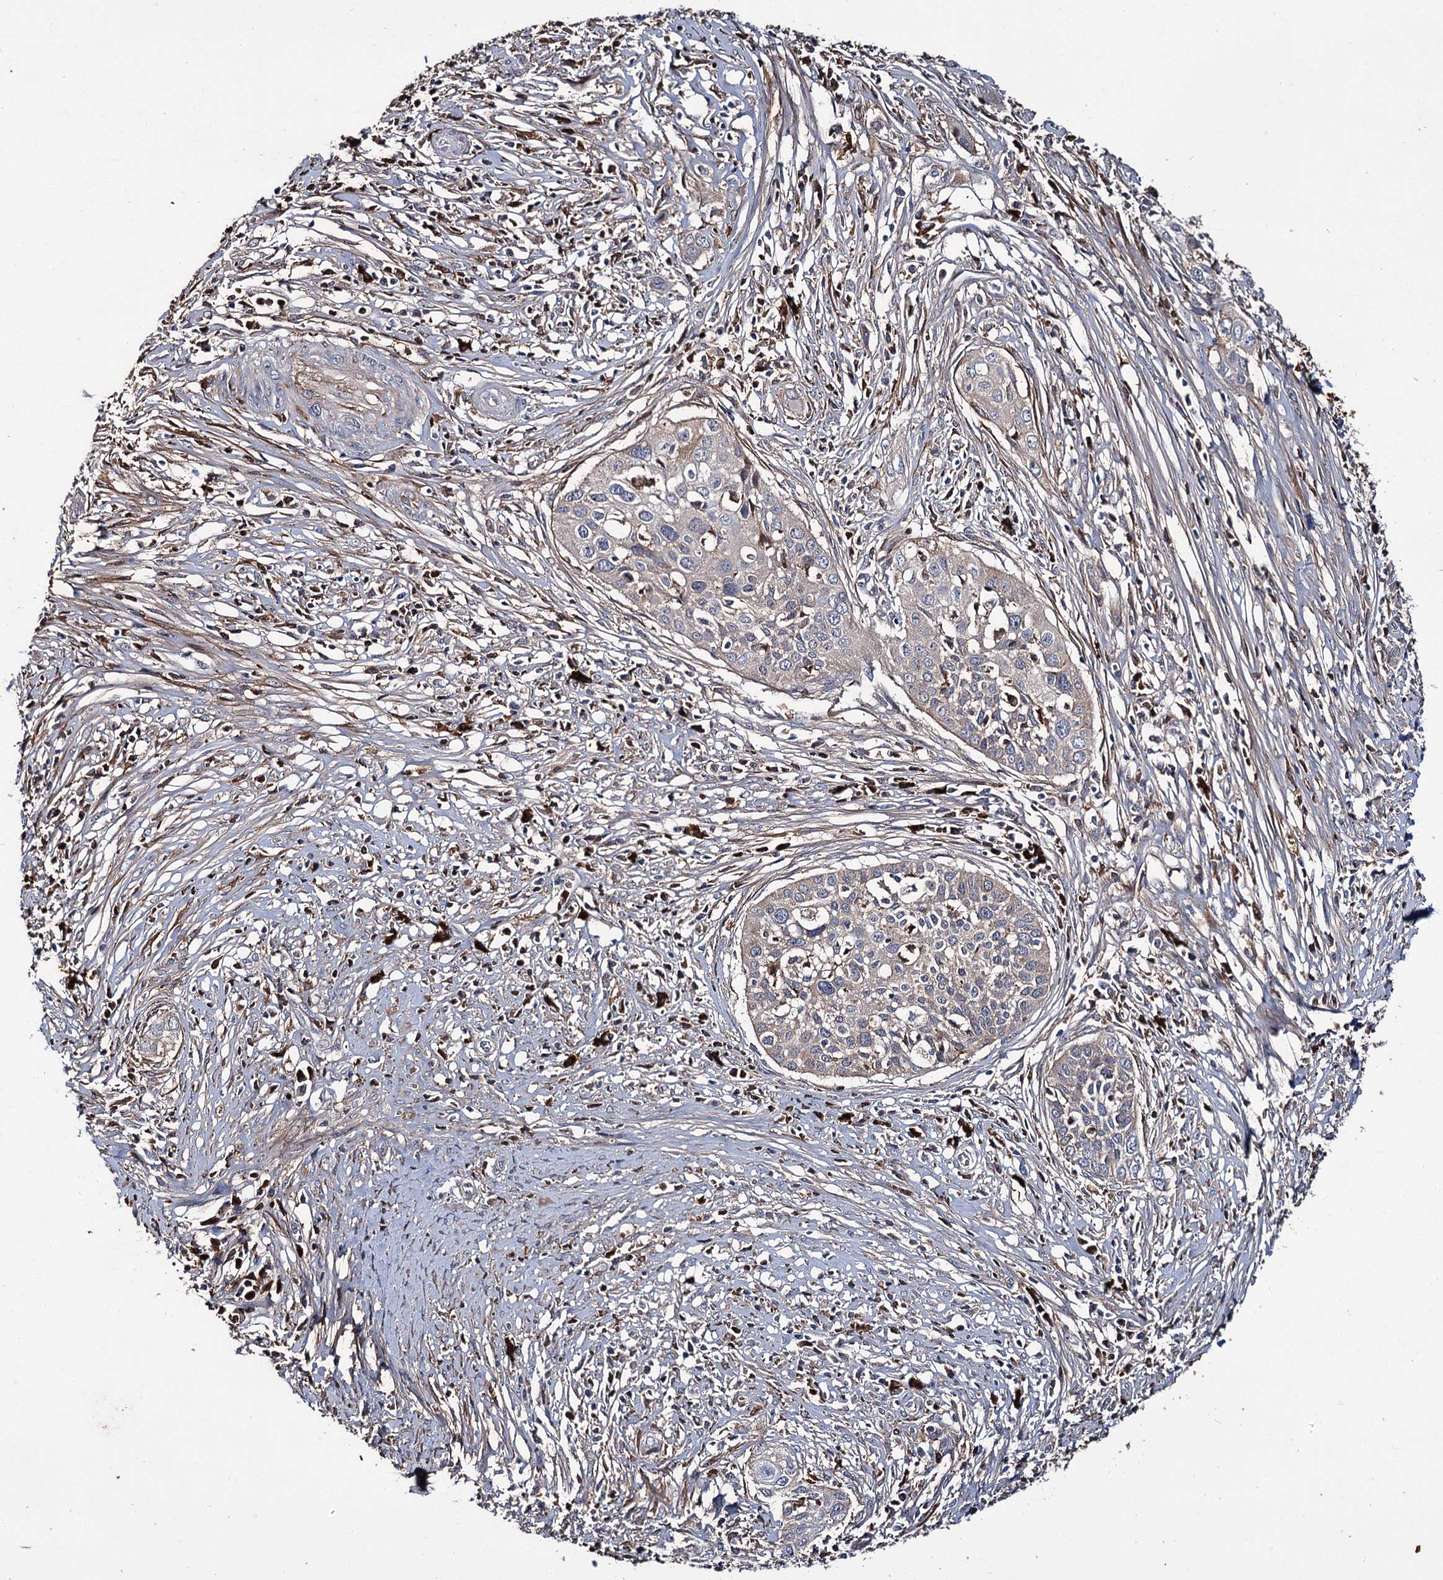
{"staining": {"intensity": "weak", "quantity": "<25%", "location": "cytoplasmic/membranous"}, "tissue": "cervical cancer", "cell_type": "Tumor cells", "image_type": "cancer", "snomed": [{"axis": "morphology", "description": "Squamous cell carcinoma, NOS"}, {"axis": "topography", "description": "Cervix"}], "caption": "Immunohistochemical staining of human cervical cancer demonstrates no significant staining in tumor cells.", "gene": "PTPN3", "patient": {"sex": "female", "age": 34}}